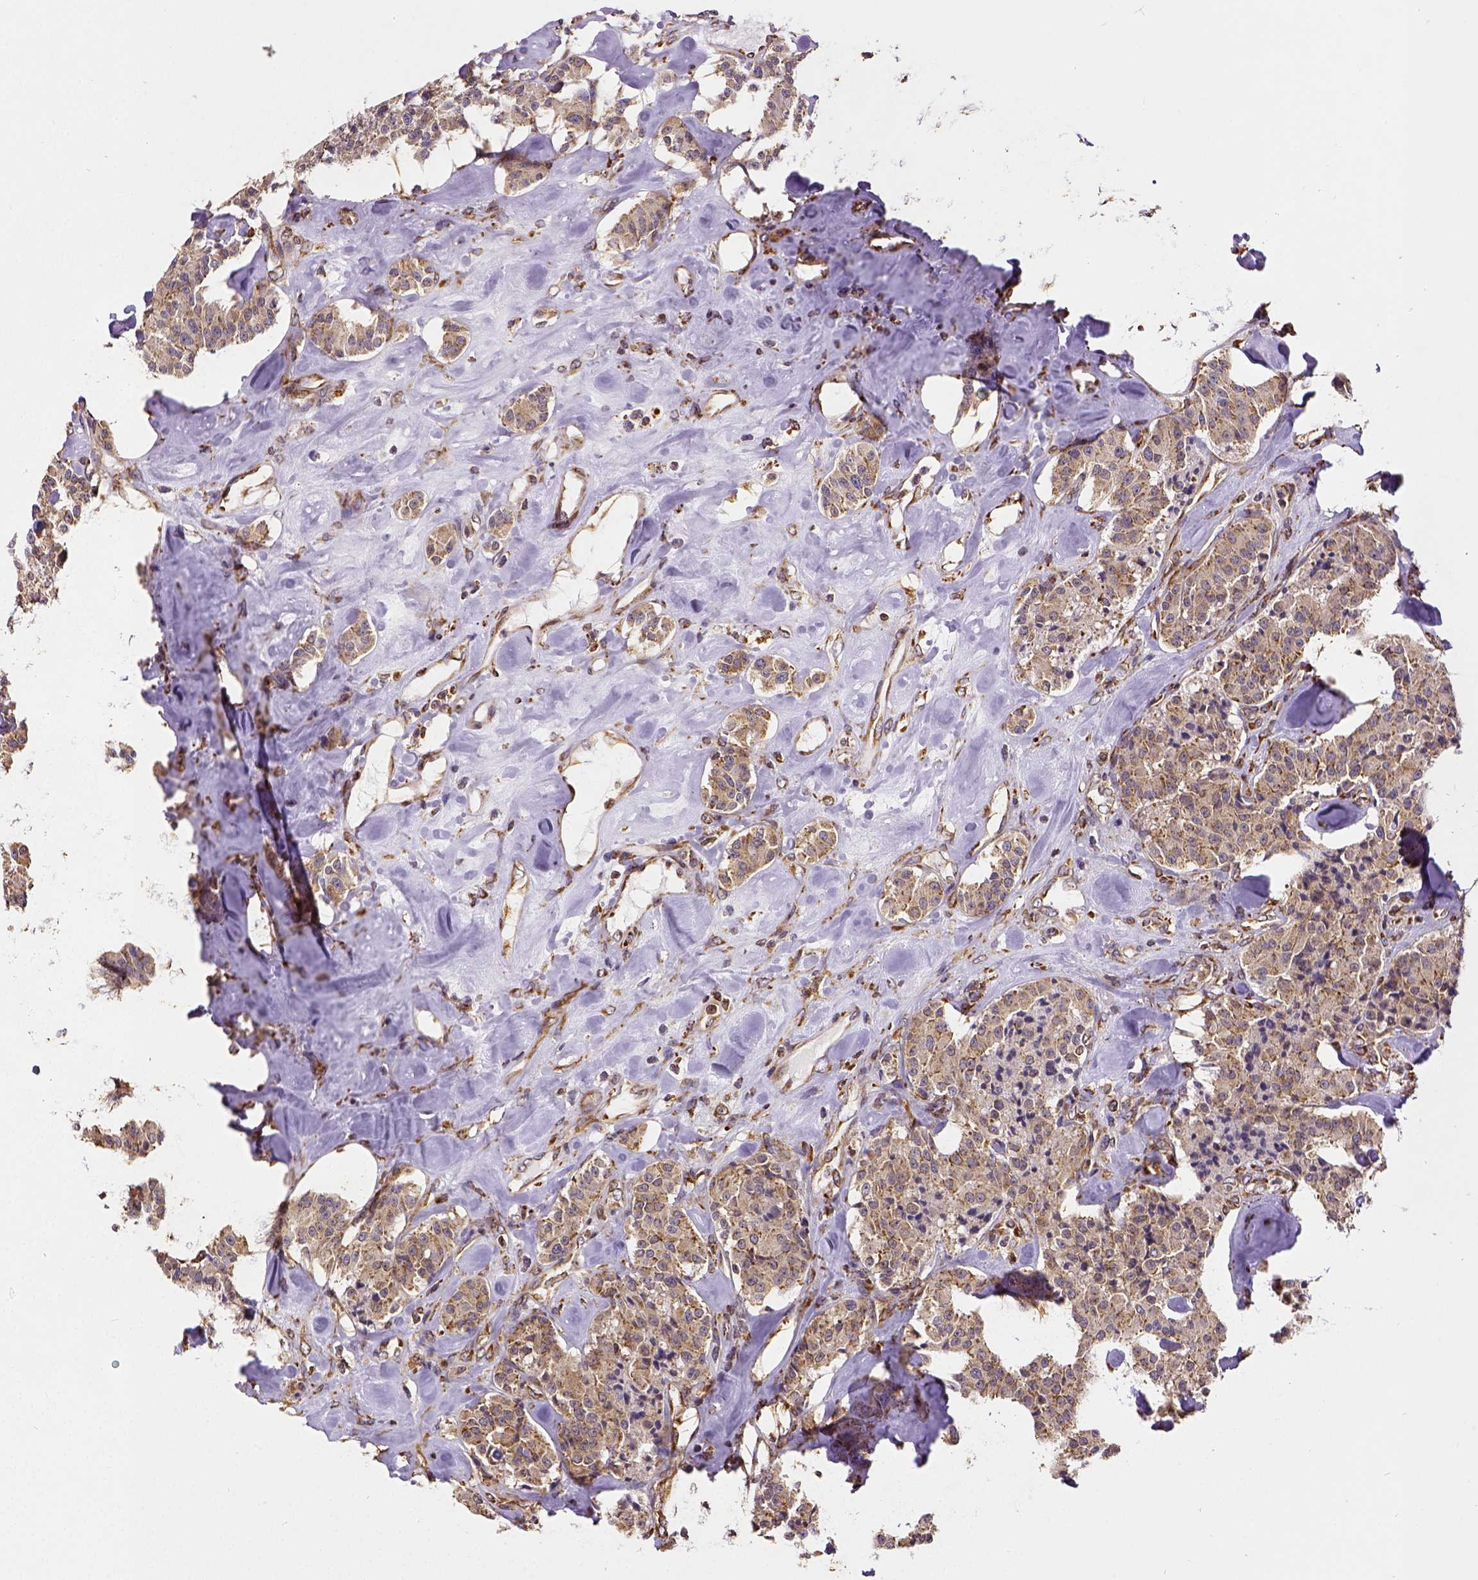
{"staining": {"intensity": "moderate", "quantity": ">75%", "location": "cytoplasmic/membranous"}, "tissue": "carcinoid", "cell_type": "Tumor cells", "image_type": "cancer", "snomed": [{"axis": "morphology", "description": "Carcinoid, malignant, NOS"}, {"axis": "topography", "description": "Pancreas"}], "caption": "Carcinoid was stained to show a protein in brown. There is medium levels of moderate cytoplasmic/membranous positivity in about >75% of tumor cells.", "gene": "MTDH", "patient": {"sex": "male", "age": 41}}